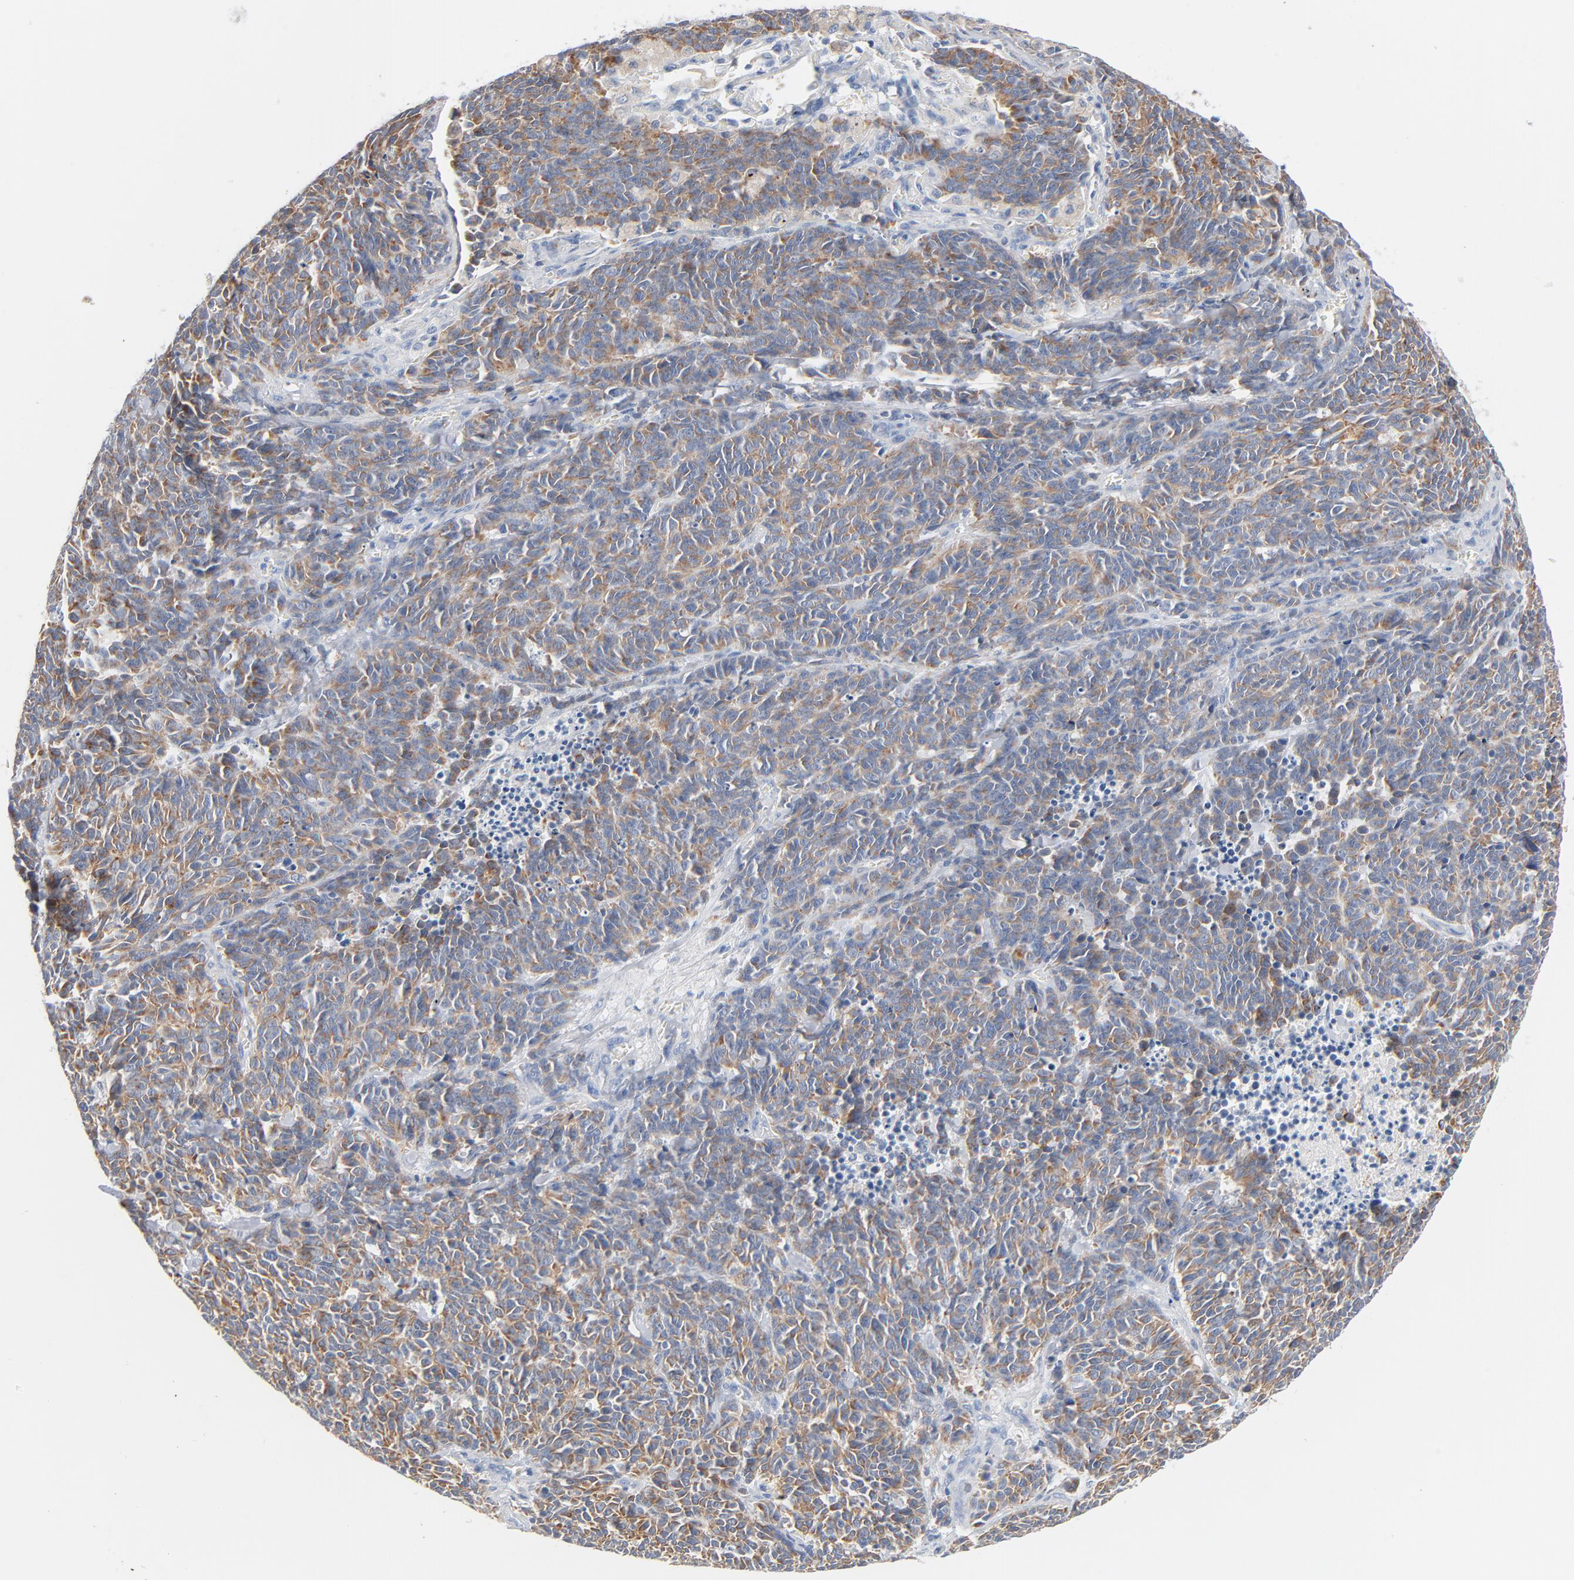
{"staining": {"intensity": "weak", "quantity": ">75%", "location": "cytoplasmic/membranous"}, "tissue": "lung cancer", "cell_type": "Tumor cells", "image_type": "cancer", "snomed": [{"axis": "morphology", "description": "Neoplasm, malignant, NOS"}, {"axis": "topography", "description": "Lung"}], "caption": "Protein expression analysis of human neoplasm (malignant) (lung) reveals weak cytoplasmic/membranous staining in about >75% of tumor cells.", "gene": "IFT43", "patient": {"sex": "female", "age": 58}}